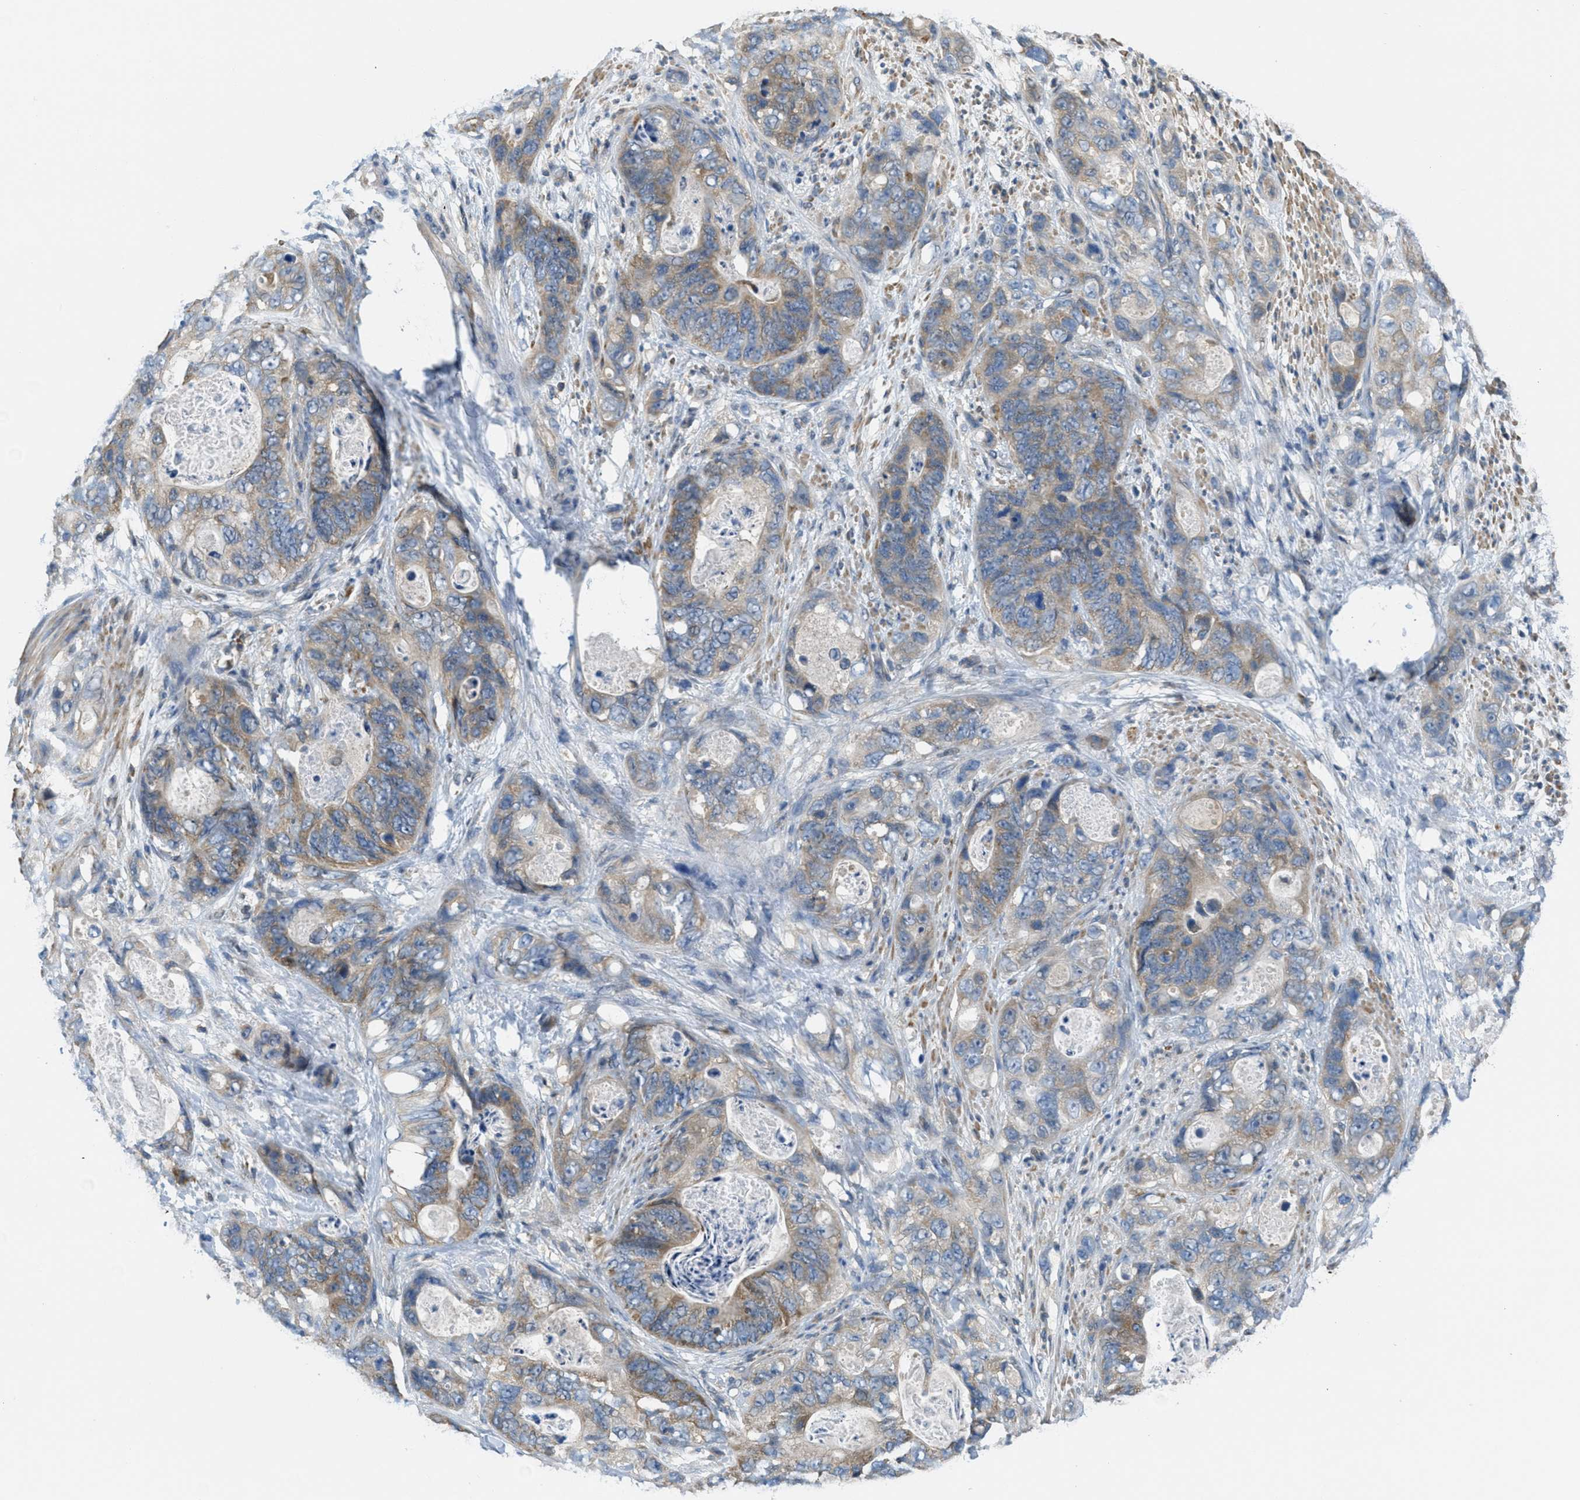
{"staining": {"intensity": "weak", "quantity": ">75%", "location": "cytoplasmic/membranous"}, "tissue": "stomach cancer", "cell_type": "Tumor cells", "image_type": "cancer", "snomed": [{"axis": "morphology", "description": "Adenocarcinoma, NOS"}, {"axis": "topography", "description": "Stomach"}], "caption": "Protein staining exhibits weak cytoplasmic/membranous expression in approximately >75% of tumor cells in stomach cancer.", "gene": "PIP5K1C", "patient": {"sex": "female", "age": 89}}